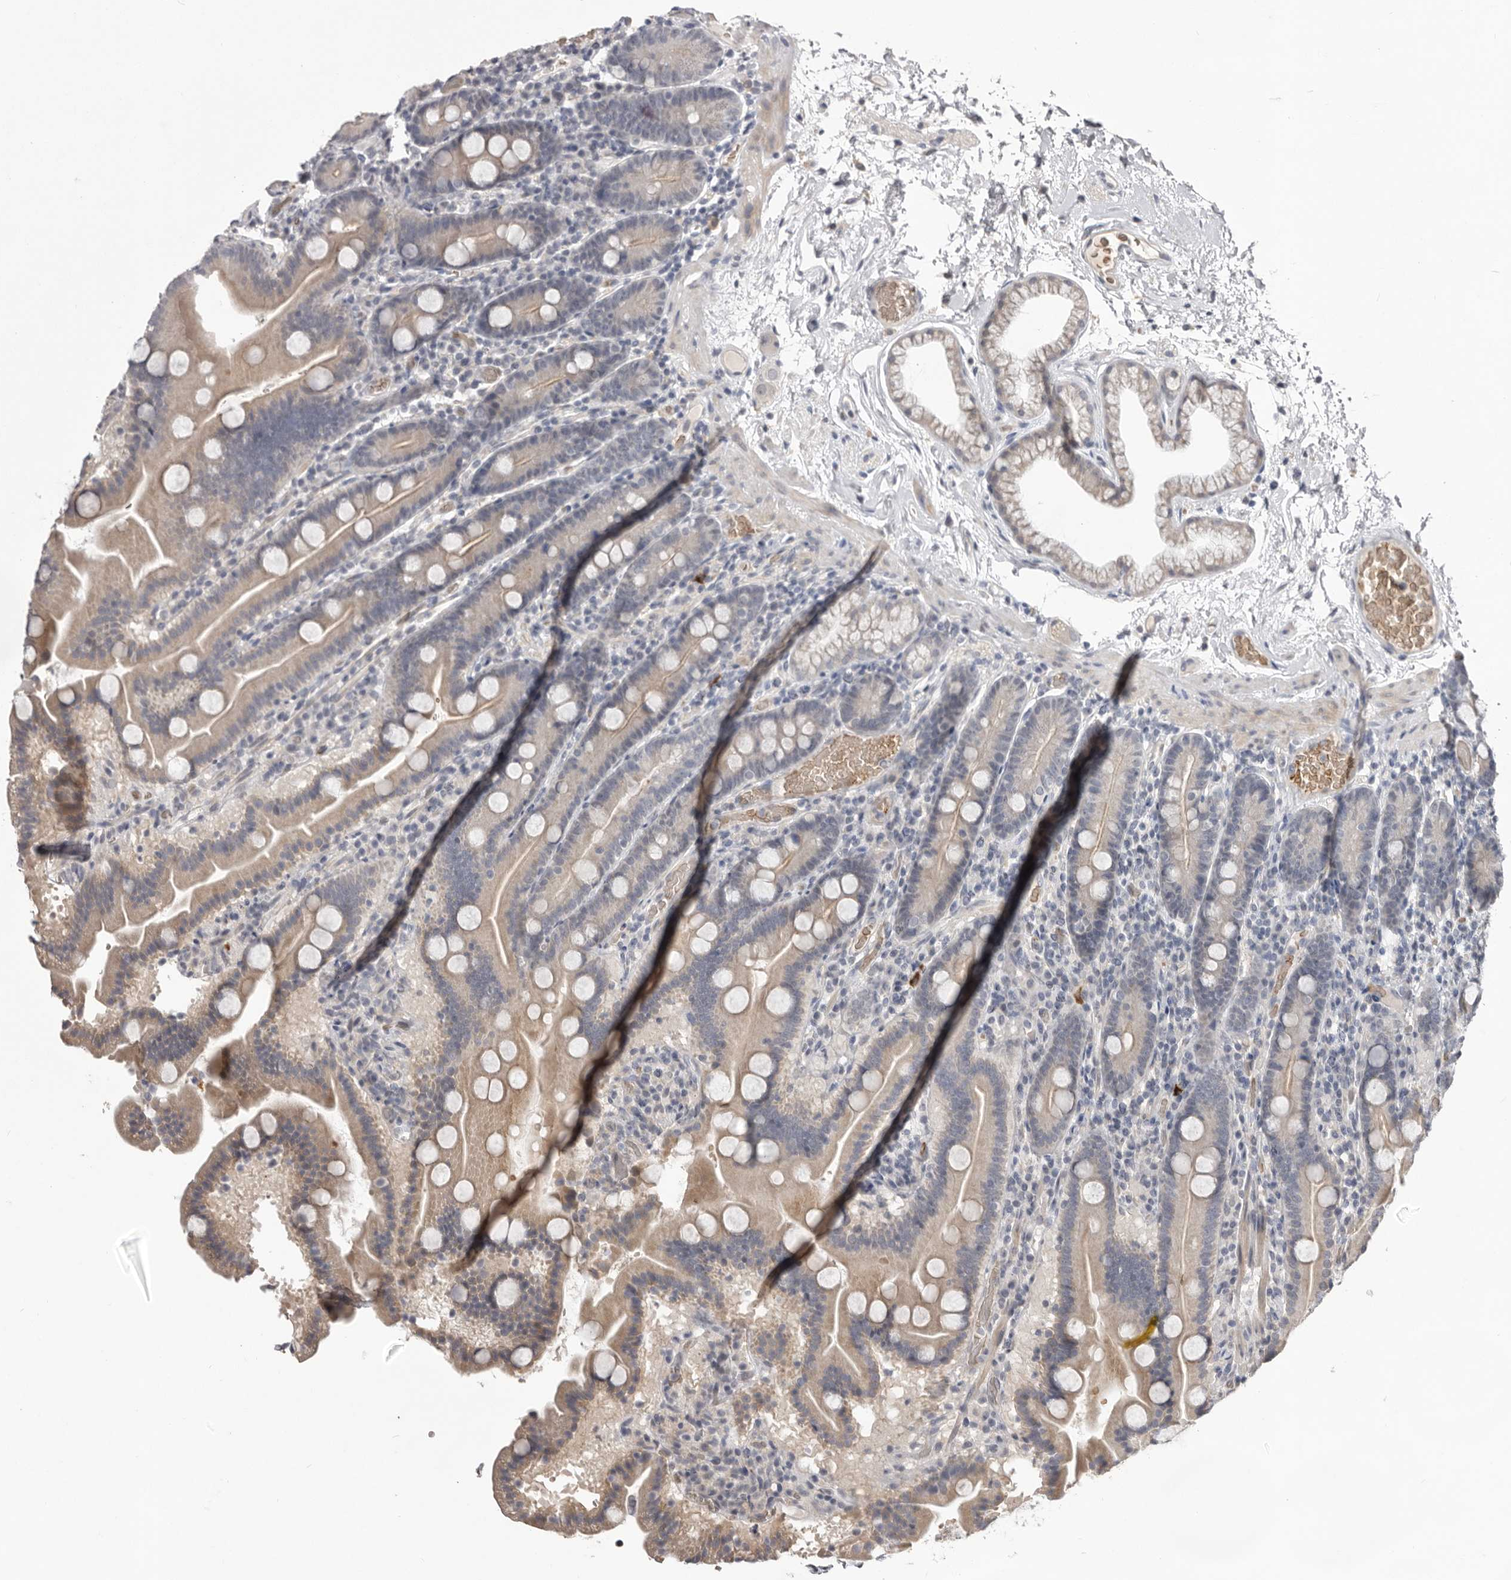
{"staining": {"intensity": "weak", "quantity": "<25%", "location": "cytoplasmic/membranous"}, "tissue": "duodenum", "cell_type": "Glandular cells", "image_type": "normal", "snomed": [{"axis": "morphology", "description": "Normal tissue, NOS"}, {"axis": "topography", "description": "Duodenum"}], "caption": "Duodenum stained for a protein using immunohistochemistry (IHC) displays no staining glandular cells.", "gene": "TNR", "patient": {"sex": "male", "age": 55}}